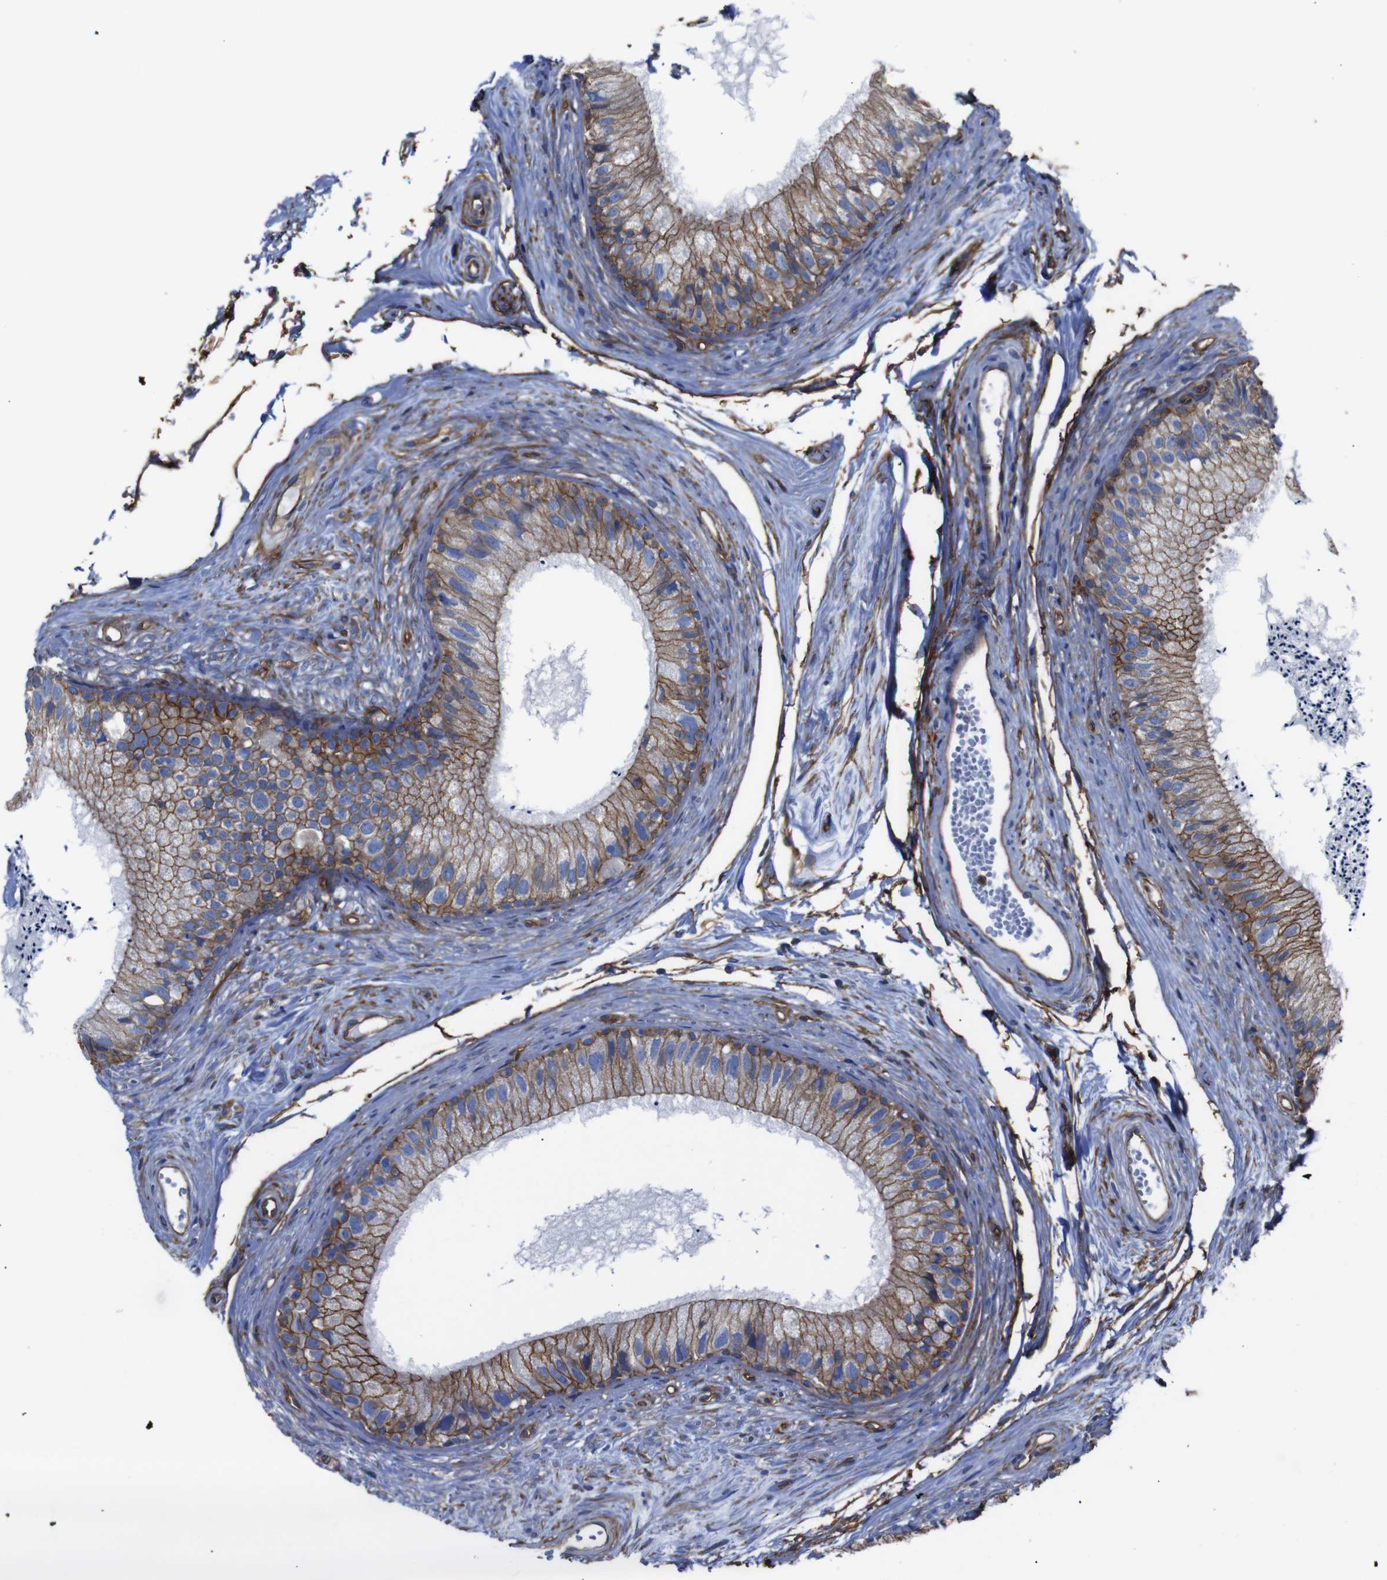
{"staining": {"intensity": "moderate", "quantity": ">75%", "location": "cytoplasmic/membranous"}, "tissue": "epididymis", "cell_type": "Glandular cells", "image_type": "normal", "snomed": [{"axis": "morphology", "description": "Normal tissue, NOS"}, {"axis": "topography", "description": "Epididymis"}], "caption": "Human epididymis stained for a protein (brown) exhibits moderate cytoplasmic/membranous positive staining in about >75% of glandular cells.", "gene": "SPTBN1", "patient": {"sex": "male", "age": 56}}